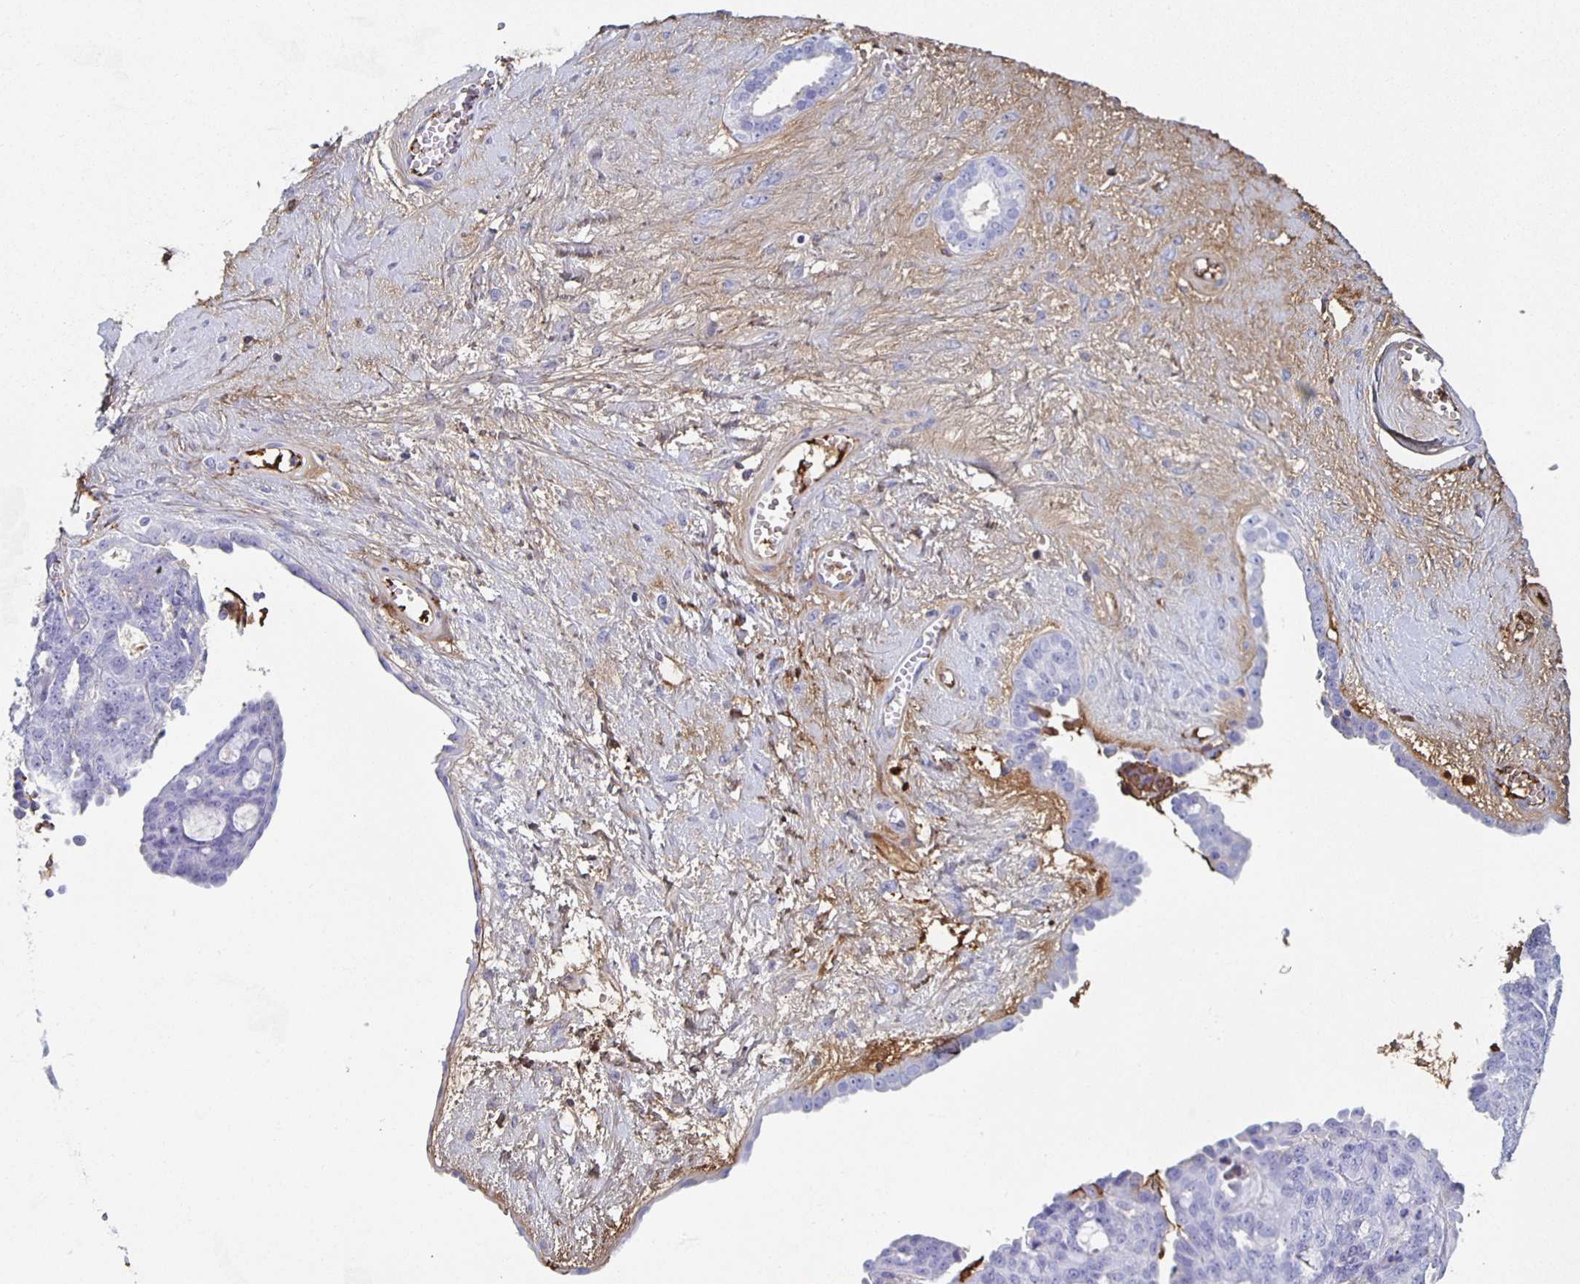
{"staining": {"intensity": "negative", "quantity": "none", "location": "none"}, "tissue": "ovarian cancer", "cell_type": "Tumor cells", "image_type": "cancer", "snomed": [{"axis": "morphology", "description": "Cystadenocarcinoma, serous, NOS"}, {"axis": "topography", "description": "Ovary"}], "caption": "An image of human ovarian cancer is negative for staining in tumor cells.", "gene": "FGA", "patient": {"sex": "female", "age": 71}}